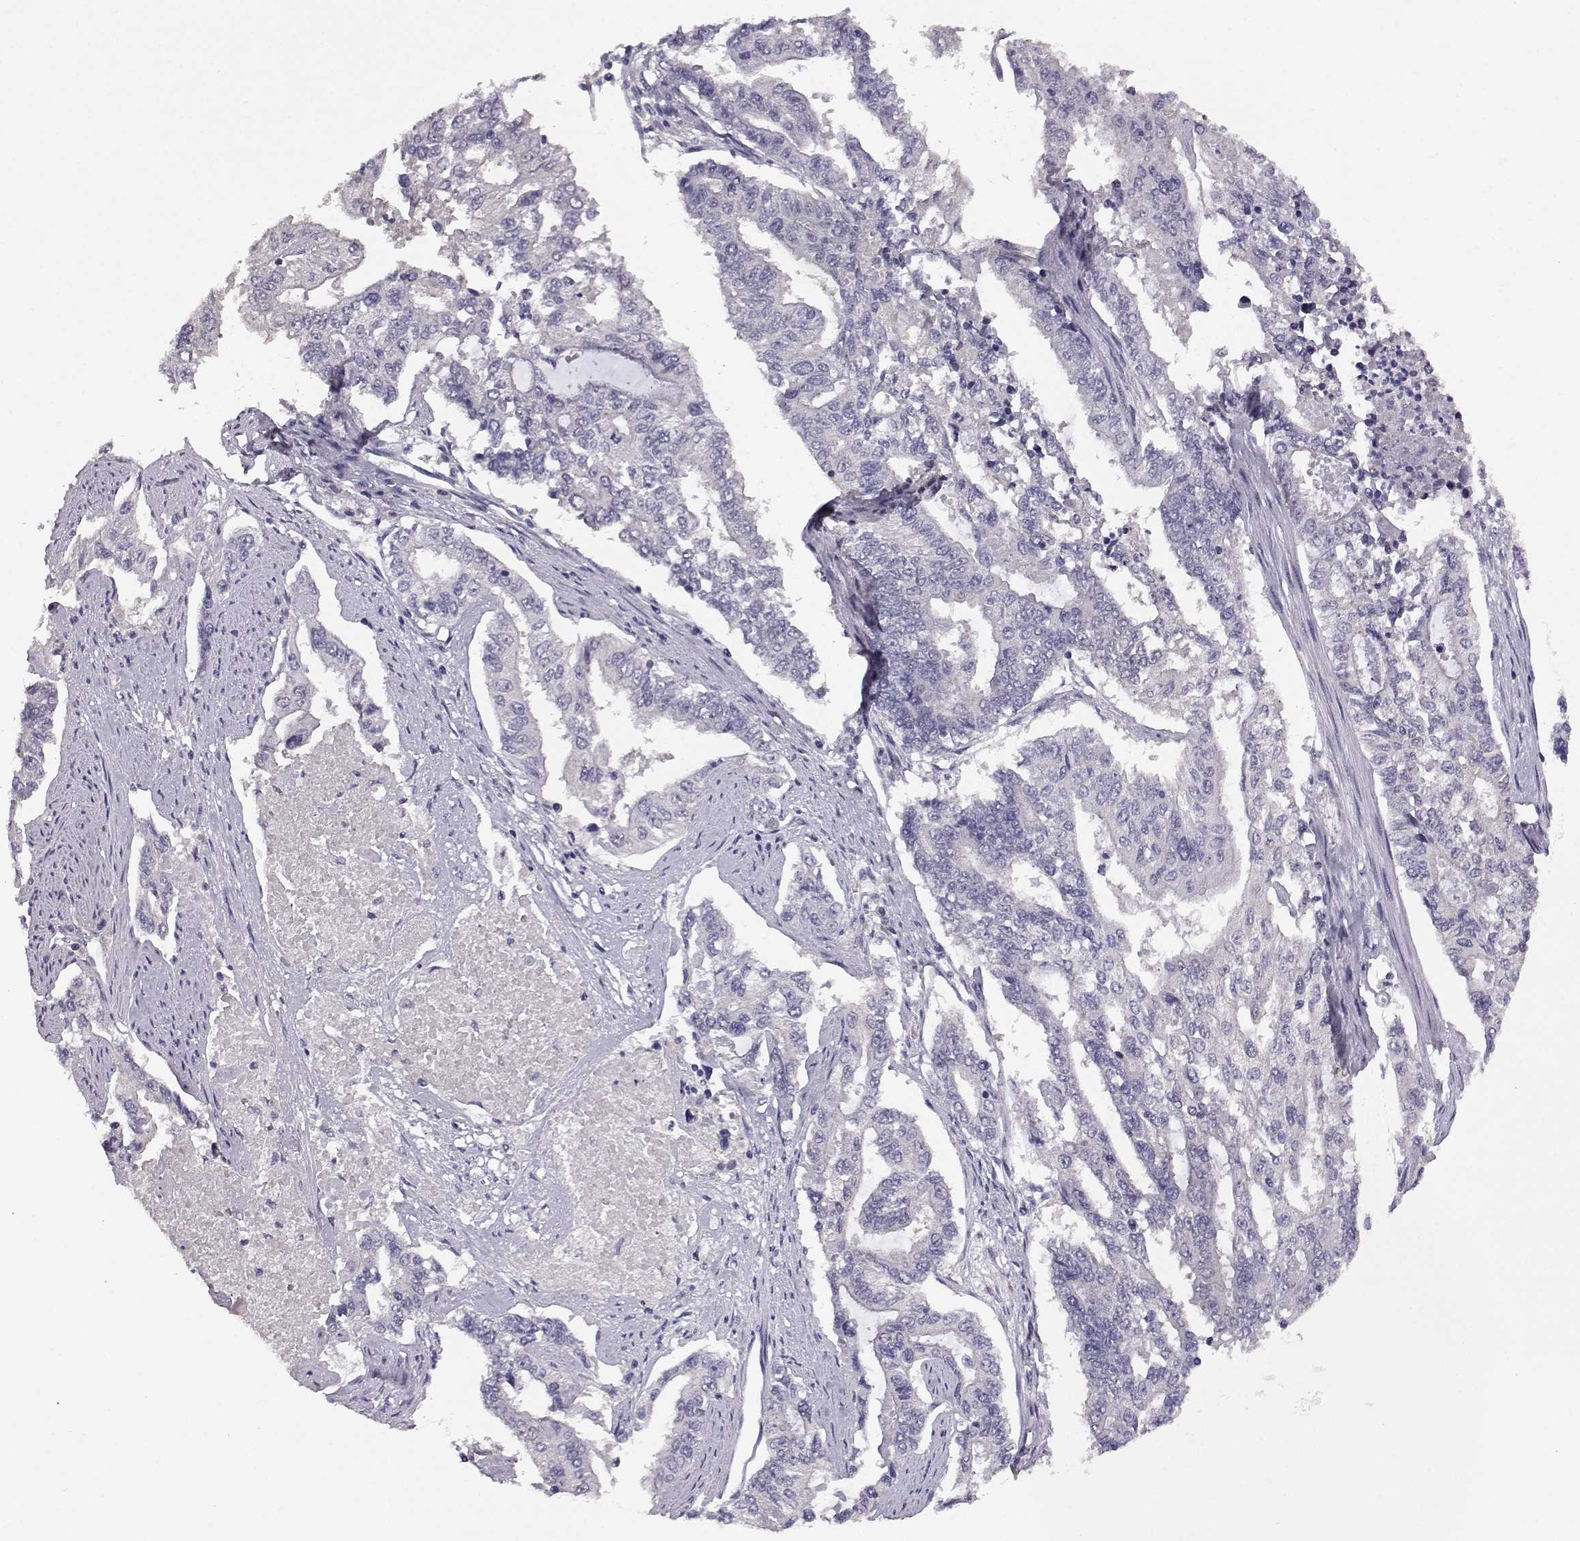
{"staining": {"intensity": "negative", "quantity": "none", "location": "none"}, "tissue": "endometrial cancer", "cell_type": "Tumor cells", "image_type": "cancer", "snomed": [{"axis": "morphology", "description": "Adenocarcinoma, NOS"}, {"axis": "topography", "description": "Uterus"}], "caption": "Photomicrograph shows no significant protein expression in tumor cells of endometrial cancer.", "gene": "AKR1B1", "patient": {"sex": "female", "age": 59}}